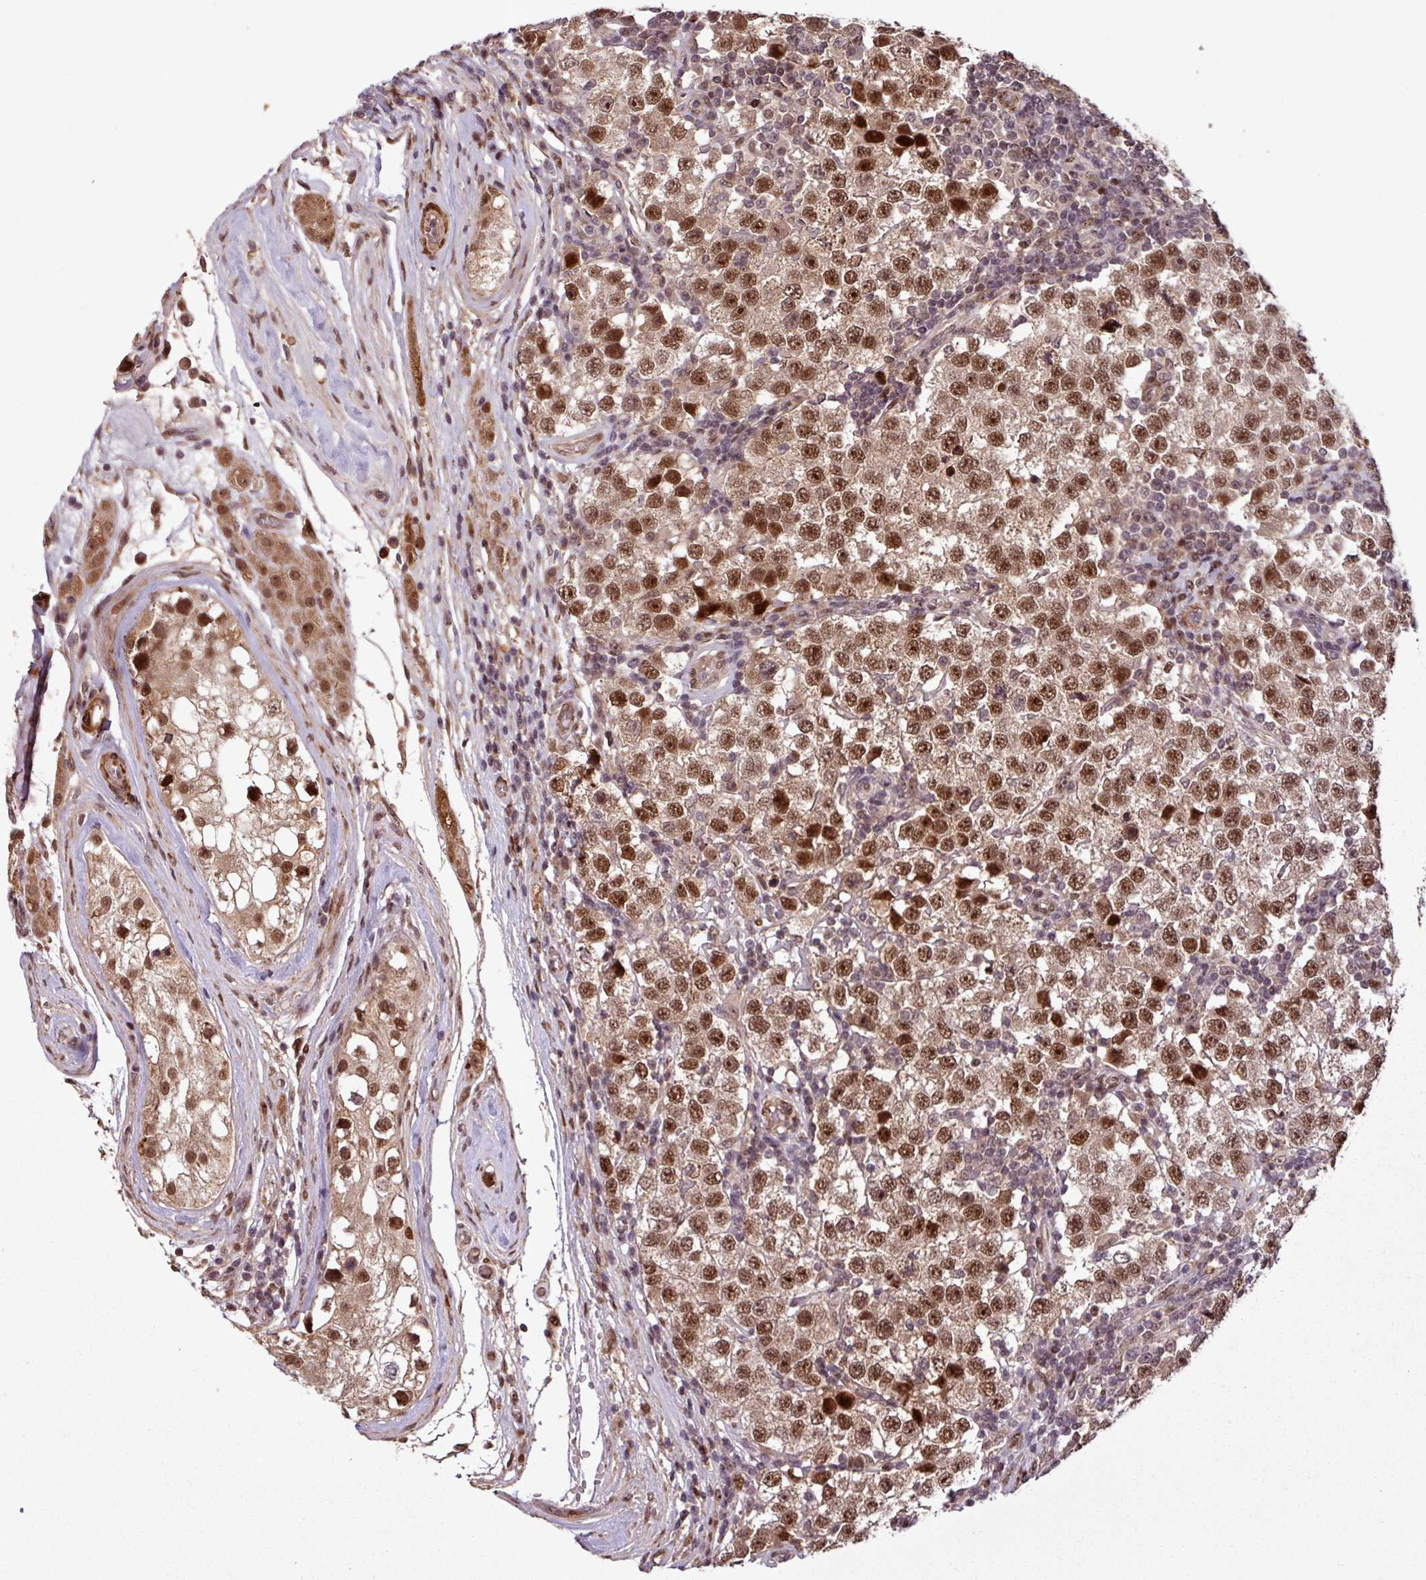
{"staining": {"intensity": "moderate", "quantity": ">75%", "location": "nuclear"}, "tissue": "testis cancer", "cell_type": "Tumor cells", "image_type": "cancer", "snomed": [{"axis": "morphology", "description": "Seminoma, NOS"}, {"axis": "topography", "description": "Testis"}], "caption": "A high-resolution photomicrograph shows immunohistochemistry (IHC) staining of seminoma (testis), which exhibits moderate nuclear staining in approximately >75% of tumor cells. The staining was performed using DAB (3,3'-diaminobenzidine), with brown indicating positive protein expression. Nuclei are stained blue with hematoxylin.", "gene": "SLC22A24", "patient": {"sex": "male", "age": 34}}